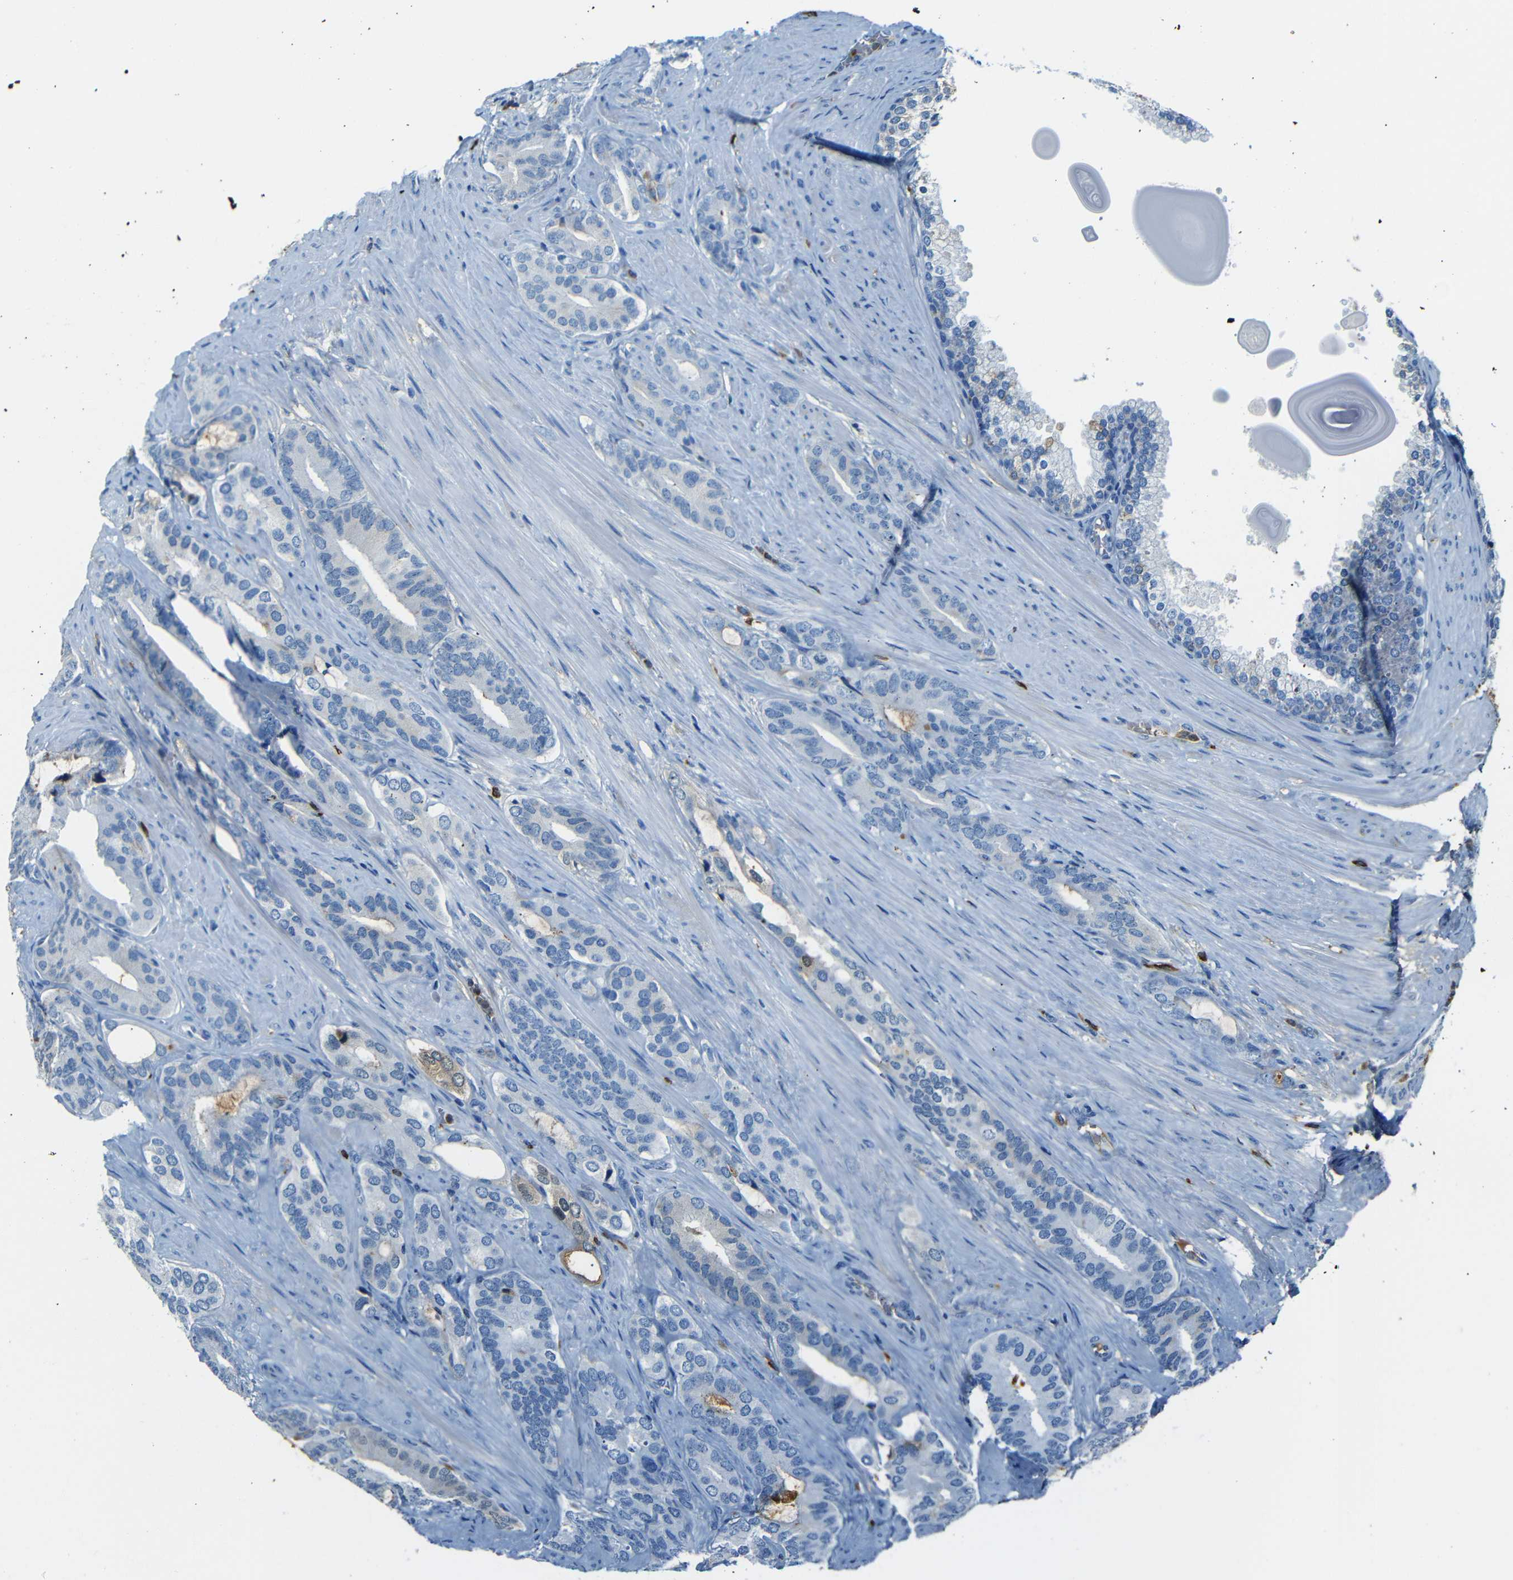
{"staining": {"intensity": "negative", "quantity": "none", "location": "none"}, "tissue": "prostate cancer", "cell_type": "Tumor cells", "image_type": "cancer", "snomed": [{"axis": "morphology", "description": "Adenocarcinoma, Low grade"}, {"axis": "topography", "description": "Prostate"}], "caption": "Immunohistochemical staining of human prostate cancer shows no significant expression in tumor cells.", "gene": "SERPINA1", "patient": {"sex": "male", "age": 63}}